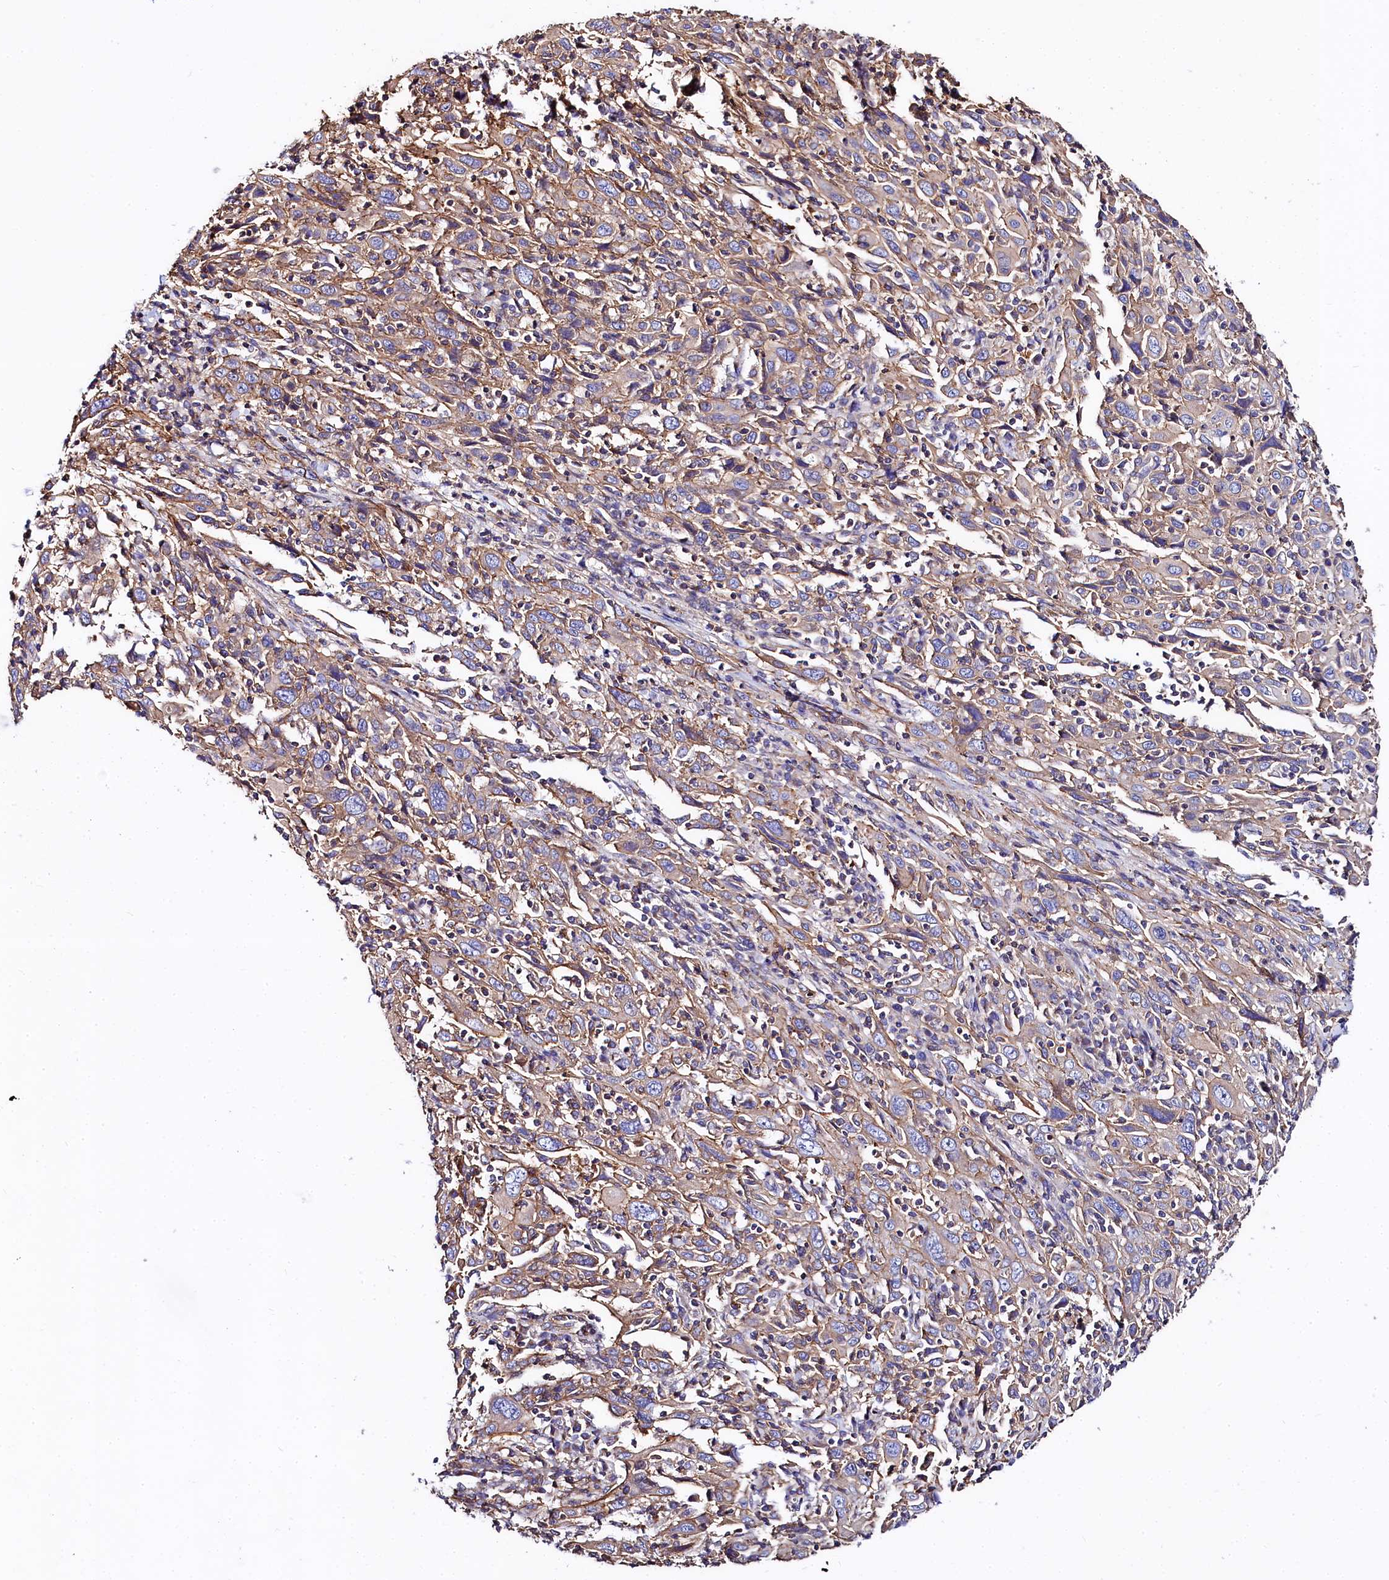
{"staining": {"intensity": "moderate", "quantity": "25%-75%", "location": "cytoplasmic/membranous"}, "tissue": "cervical cancer", "cell_type": "Tumor cells", "image_type": "cancer", "snomed": [{"axis": "morphology", "description": "Squamous cell carcinoma, NOS"}, {"axis": "topography", "description": "Cervix"}], "caption": "Protein staining of squamous cell carcinoma (cervical) tissue displays moderate cytoplasmic/membranous positivity in approximately 25%-75% of tumor cells.", "gene": "FCHSD2", "patient": {"sex": "female", "age": 46}}